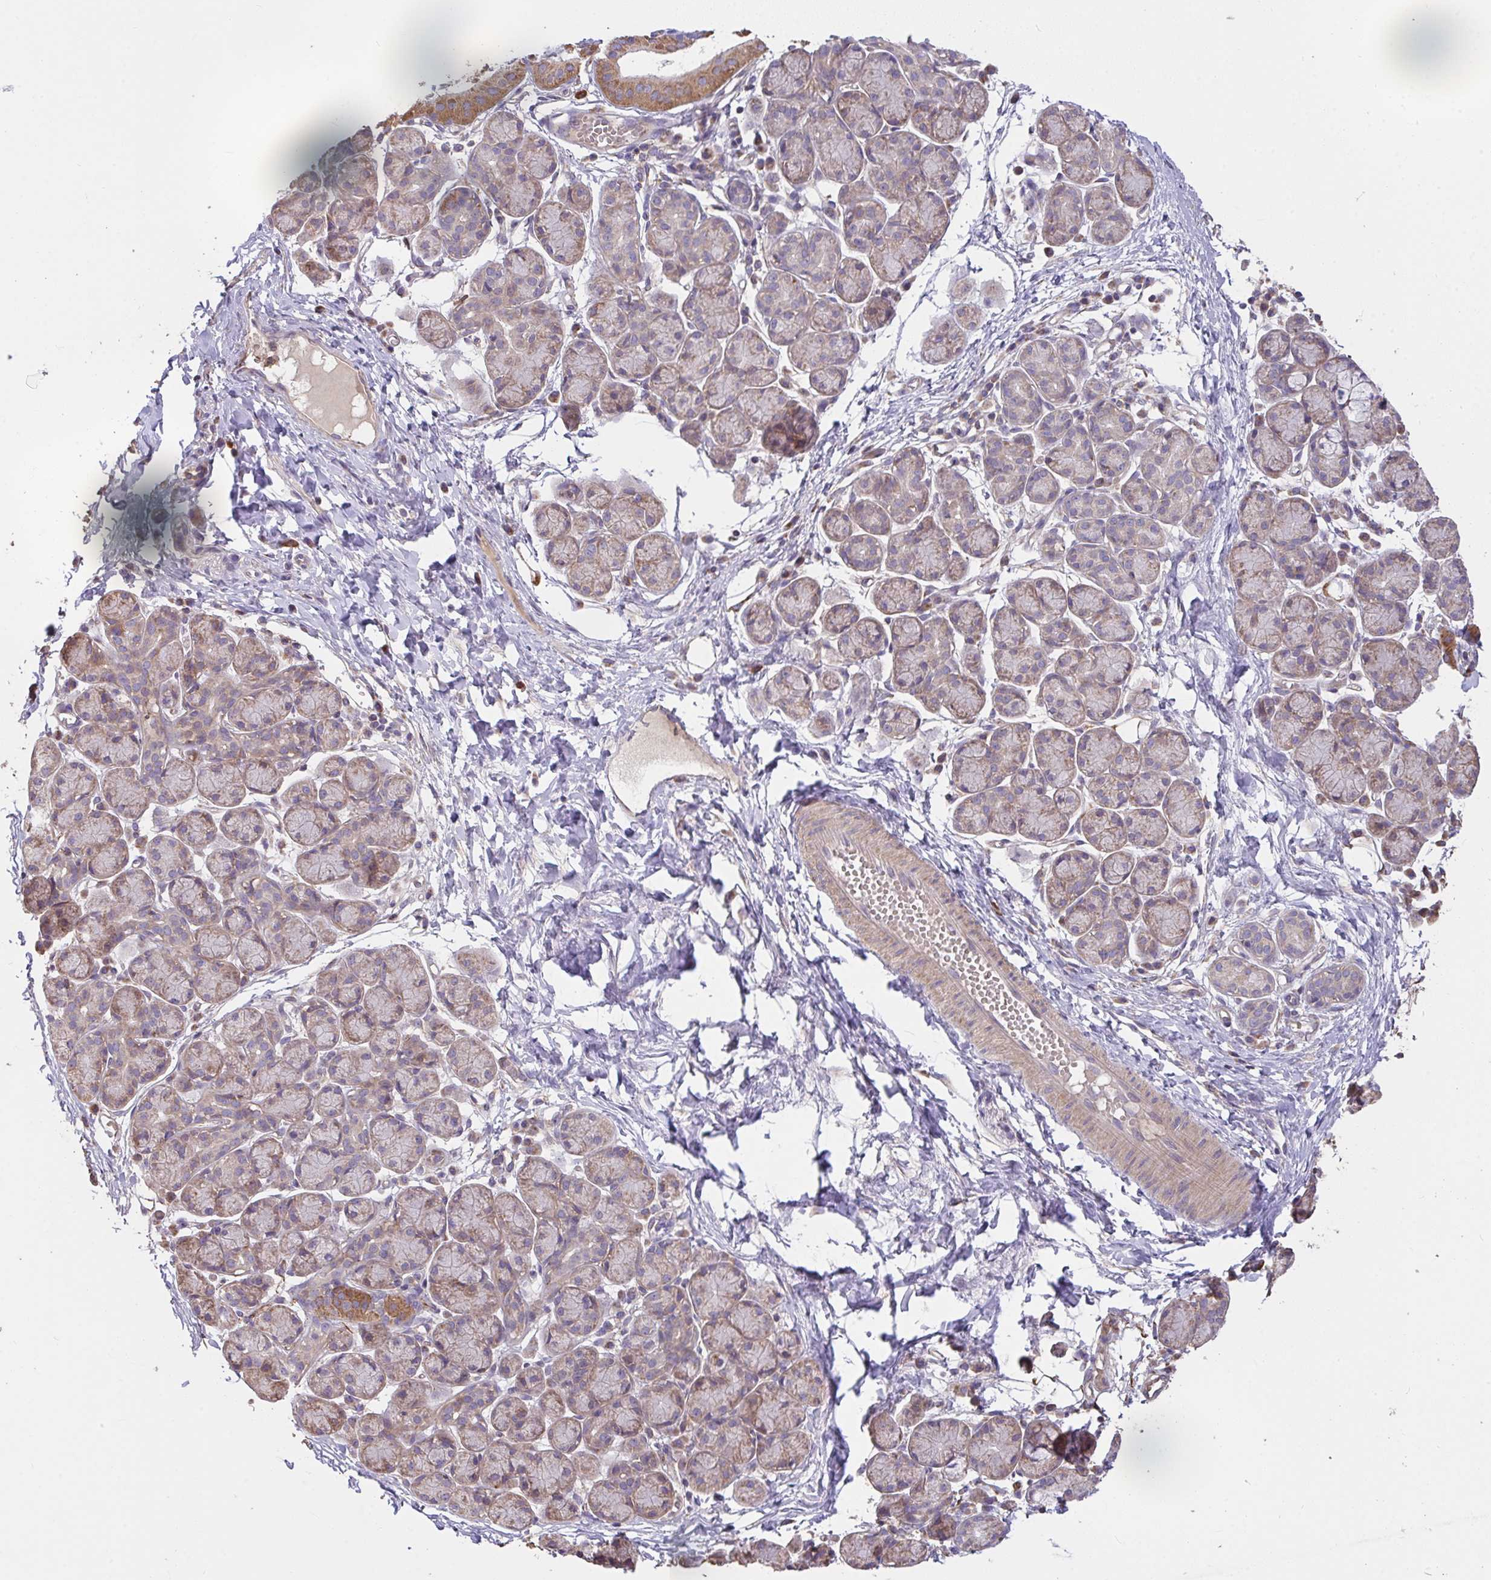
{"staining": {"intensity": "moderate", "quantity": "25%-75%", "location": "cytoplasmic/membranous"}, "tissue": "salivary gland", "cell_type": "Glandular cells", "image_type": "normal", "snomed": [{"axis": "morphology", "description": "Normal tissue, NOS"}, {"axis": "morphology", "description": "Inflammation, NOS"}, {"axis": "topography", "description": "Lymph node"}, {"axis": "topography", "description": "Salivary gland"}], "caption": "A medium amount of moderate cytoplasmic/membranous expression is appreciated in approximately 25%-75% of glandular cells in unremarkable salivary gland.", "gene": "FCER1A", "patient": {"sex": "male", "age": 3}}